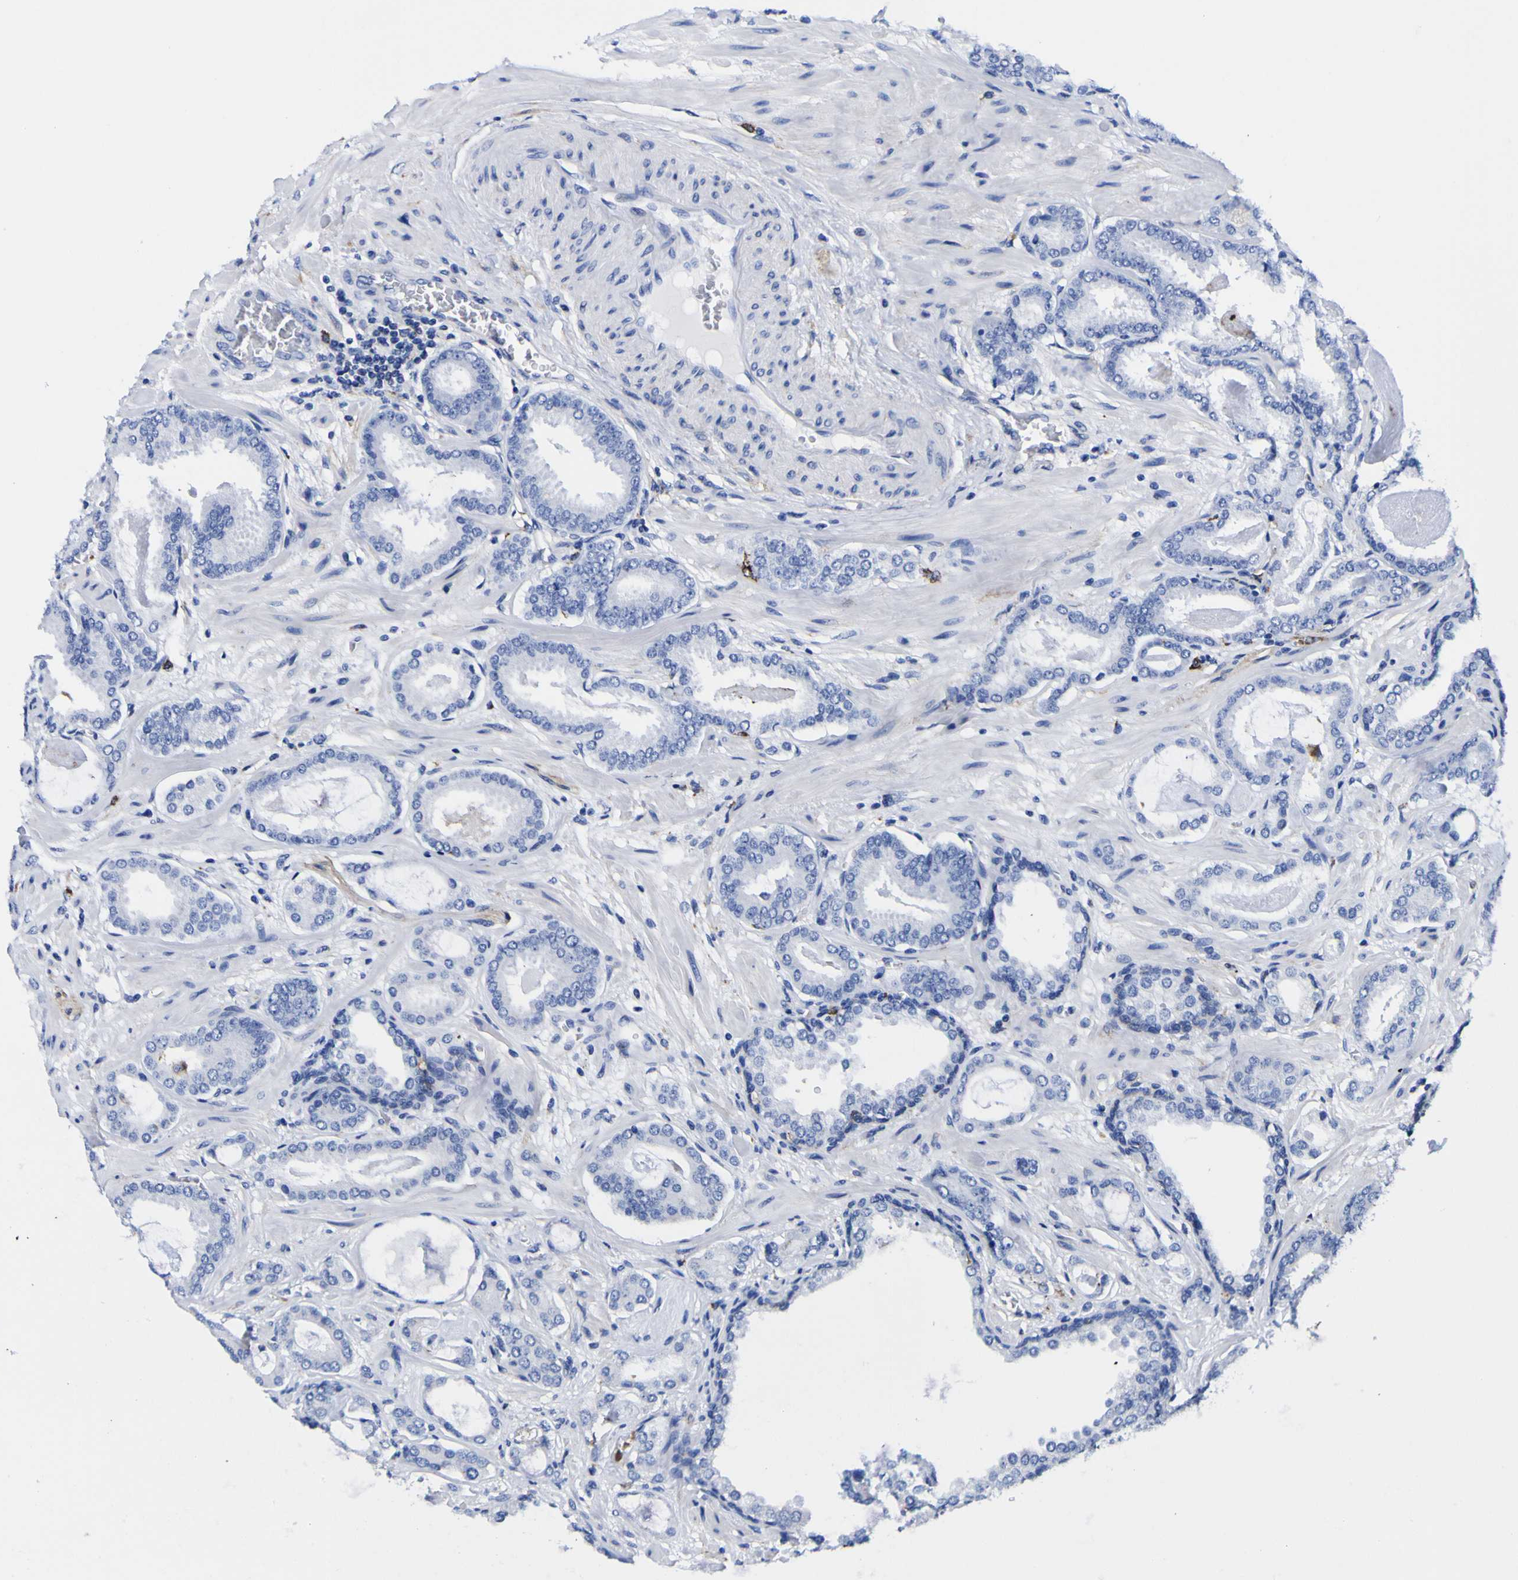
{"staining": {"intensity": "negative", "quantity": "none", "location": "none"}, "tissue": "prostate cancer", "cell_type": "Tumor cells", "image_type": "cancer", "snomed": [{"axis": "morphology", "description": "Adenocarcinoma, Low grade"}, {"axis": "topography", "description": "Prostate"}], "caption": "This is a image of immunohistochemistry (IHC) staining of adenocarcinoma (low-grade) (prostate), which shows no expression in tumor cells. (Immunohistochemistry, brightfield microscopy, high magnification).", "gene": "HLA-DQA1", "patient": {"sex": "male", "age": 53}}